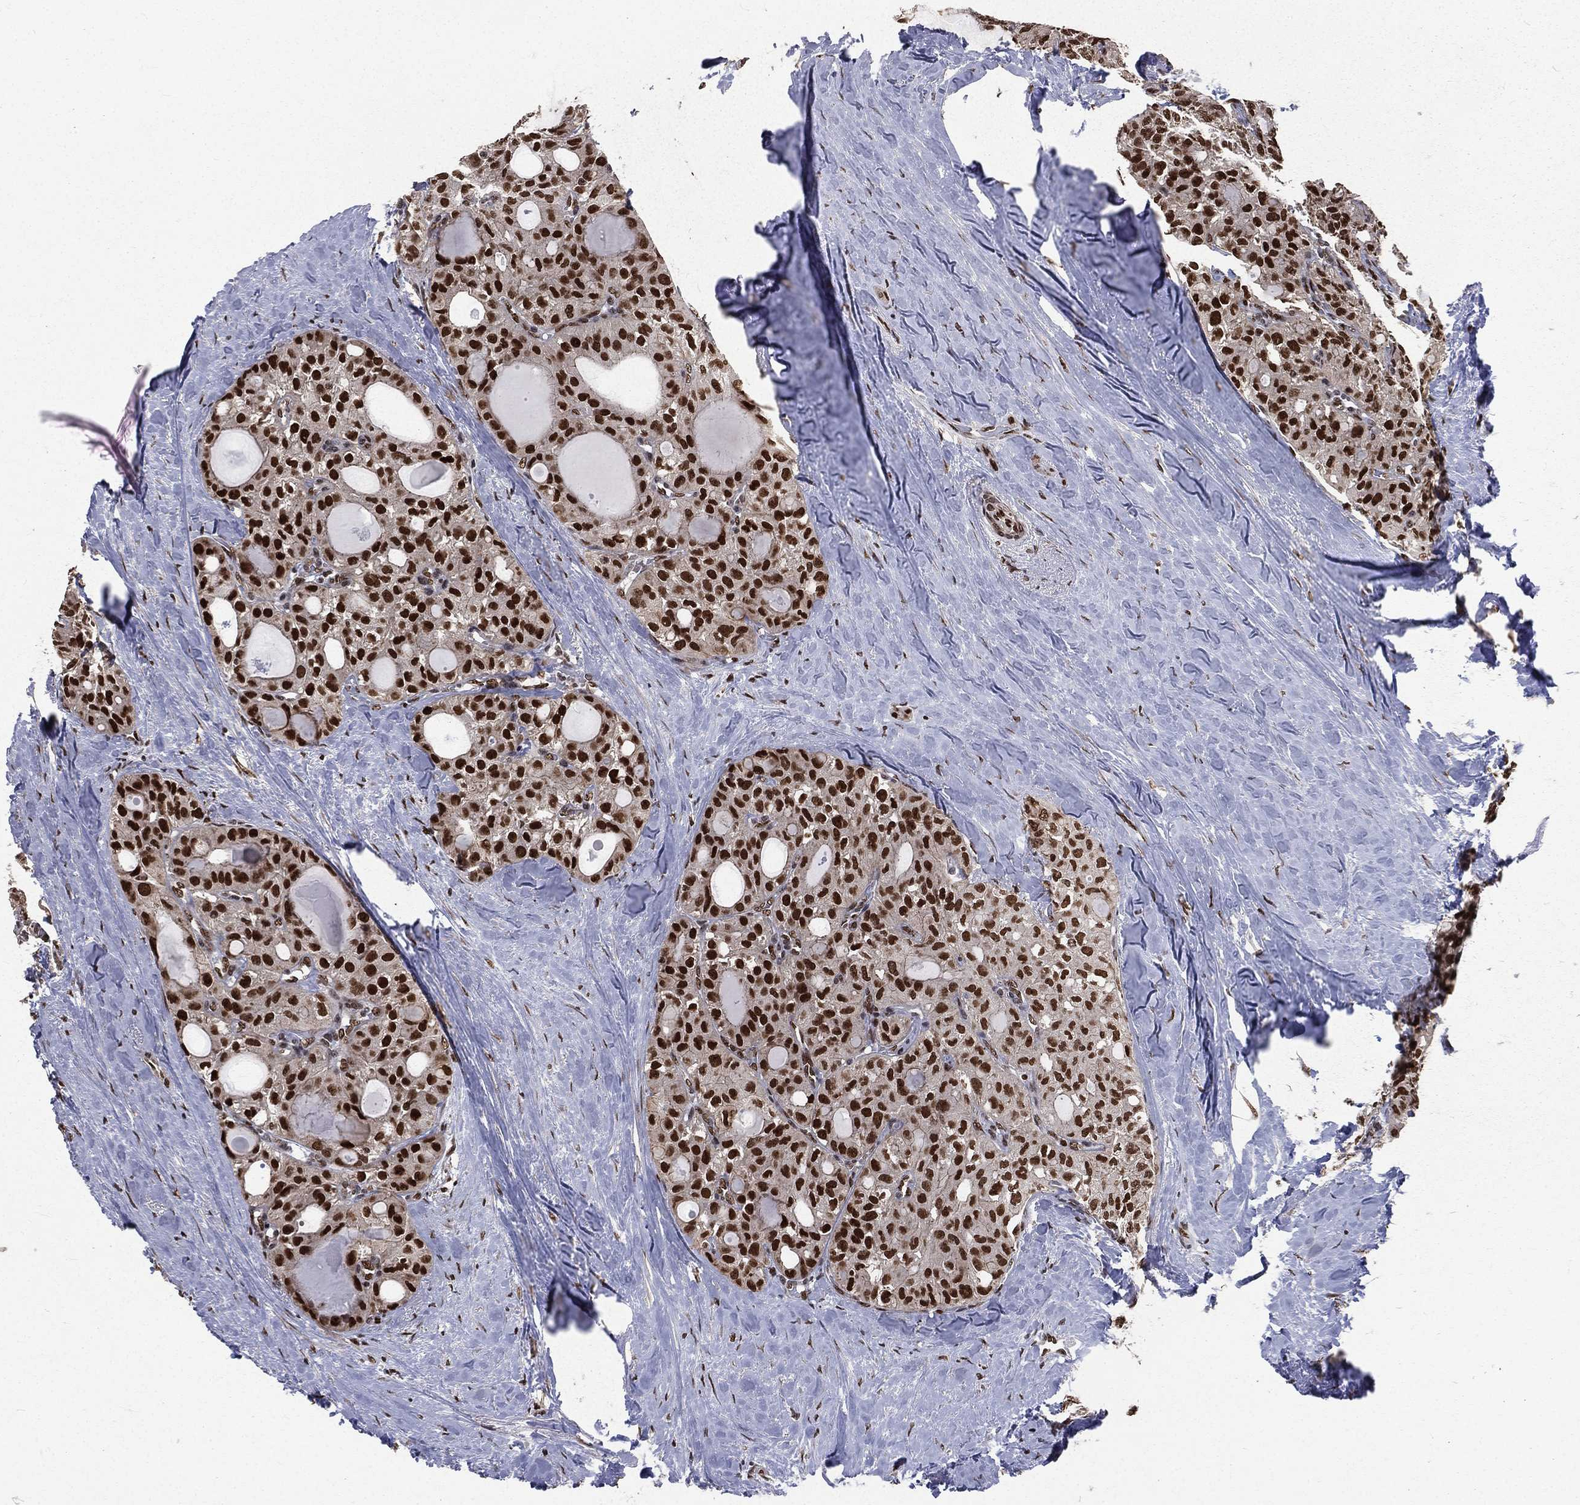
{"staining": {"intensity": "strong", "quantity": ">75%", "location": "nuclear"}, "tissue": "thyroid cancer", "cell_type": "Tumor cells", "image_type": "cancer", "snomed": [{"axis": "morphology", "description": "Follicular adenoma carcinoma, NOS"}, {"axis": "topography", "description": "Thyroid gland"}], "caption": "Immunohistochemistry of thyroid follicular adenoma carcinoma shows high levels of strong nuclear positivity in approximately >75% of tumor cells.", "gene": "POLB", "patient": {"sex": "male", "age": 75}}